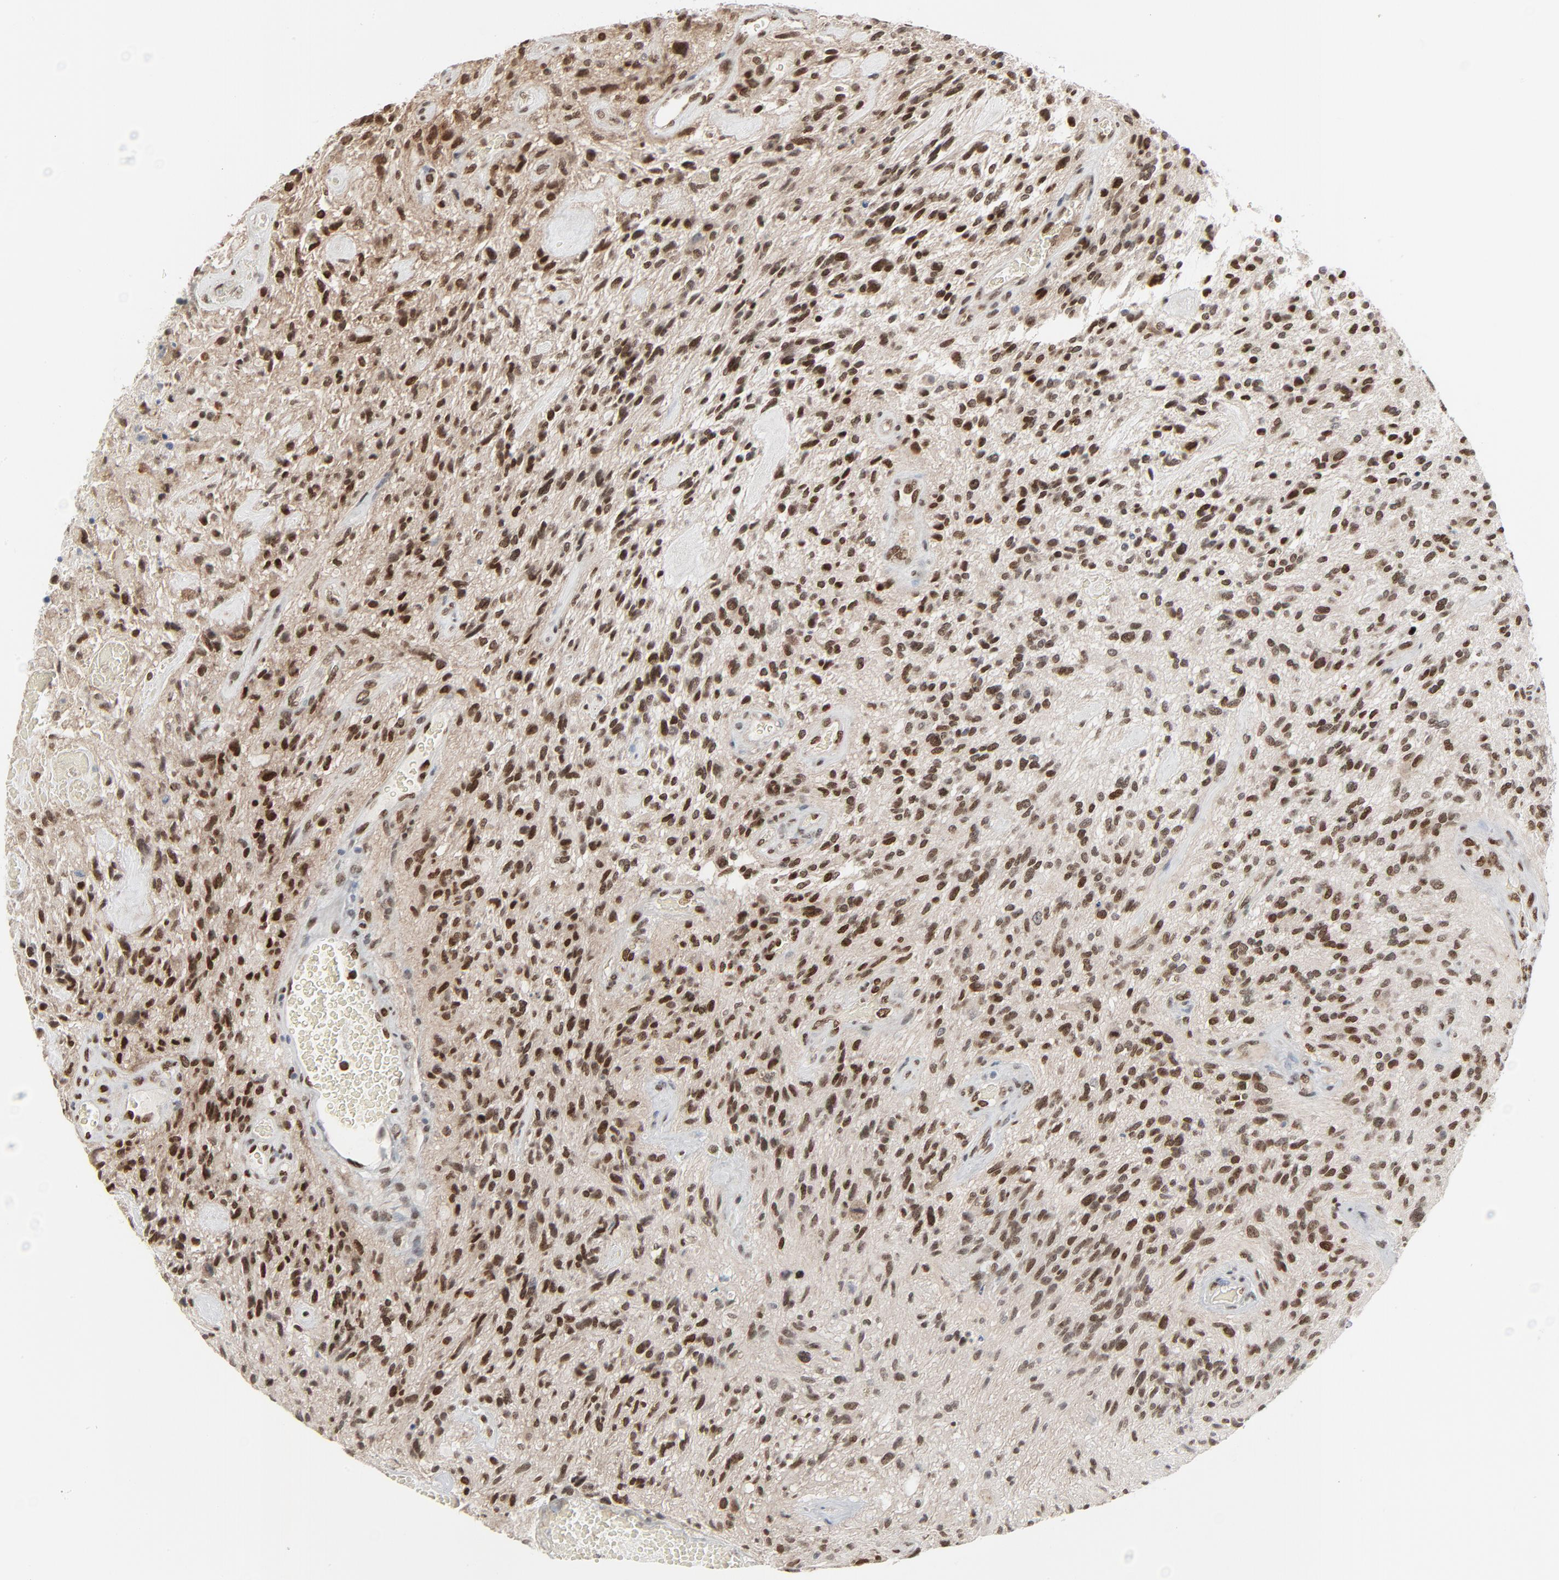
{"staining": {"intensity": "strong", "quantity": ">75%", "location": "nuclear"}, "tissue": "glioma", "cell_type": "Tumor cells", "image_type": "cancer", "snomed": [{"axis": "morphology", "description": "Normal tissue, NOS"}, {"axis": "morphology", "description": "Glioma, malignant, High grade"}, {"axis": "topography", "description": "Cerebral cortex"}], "caption": "DAB immunohistochemical staining of human glioma demonstrates strong nuclear protein positivity in approximately >75% of tumor cells.", "gene": "CUX1", "patient": {"sex": "male", "age": 75}}